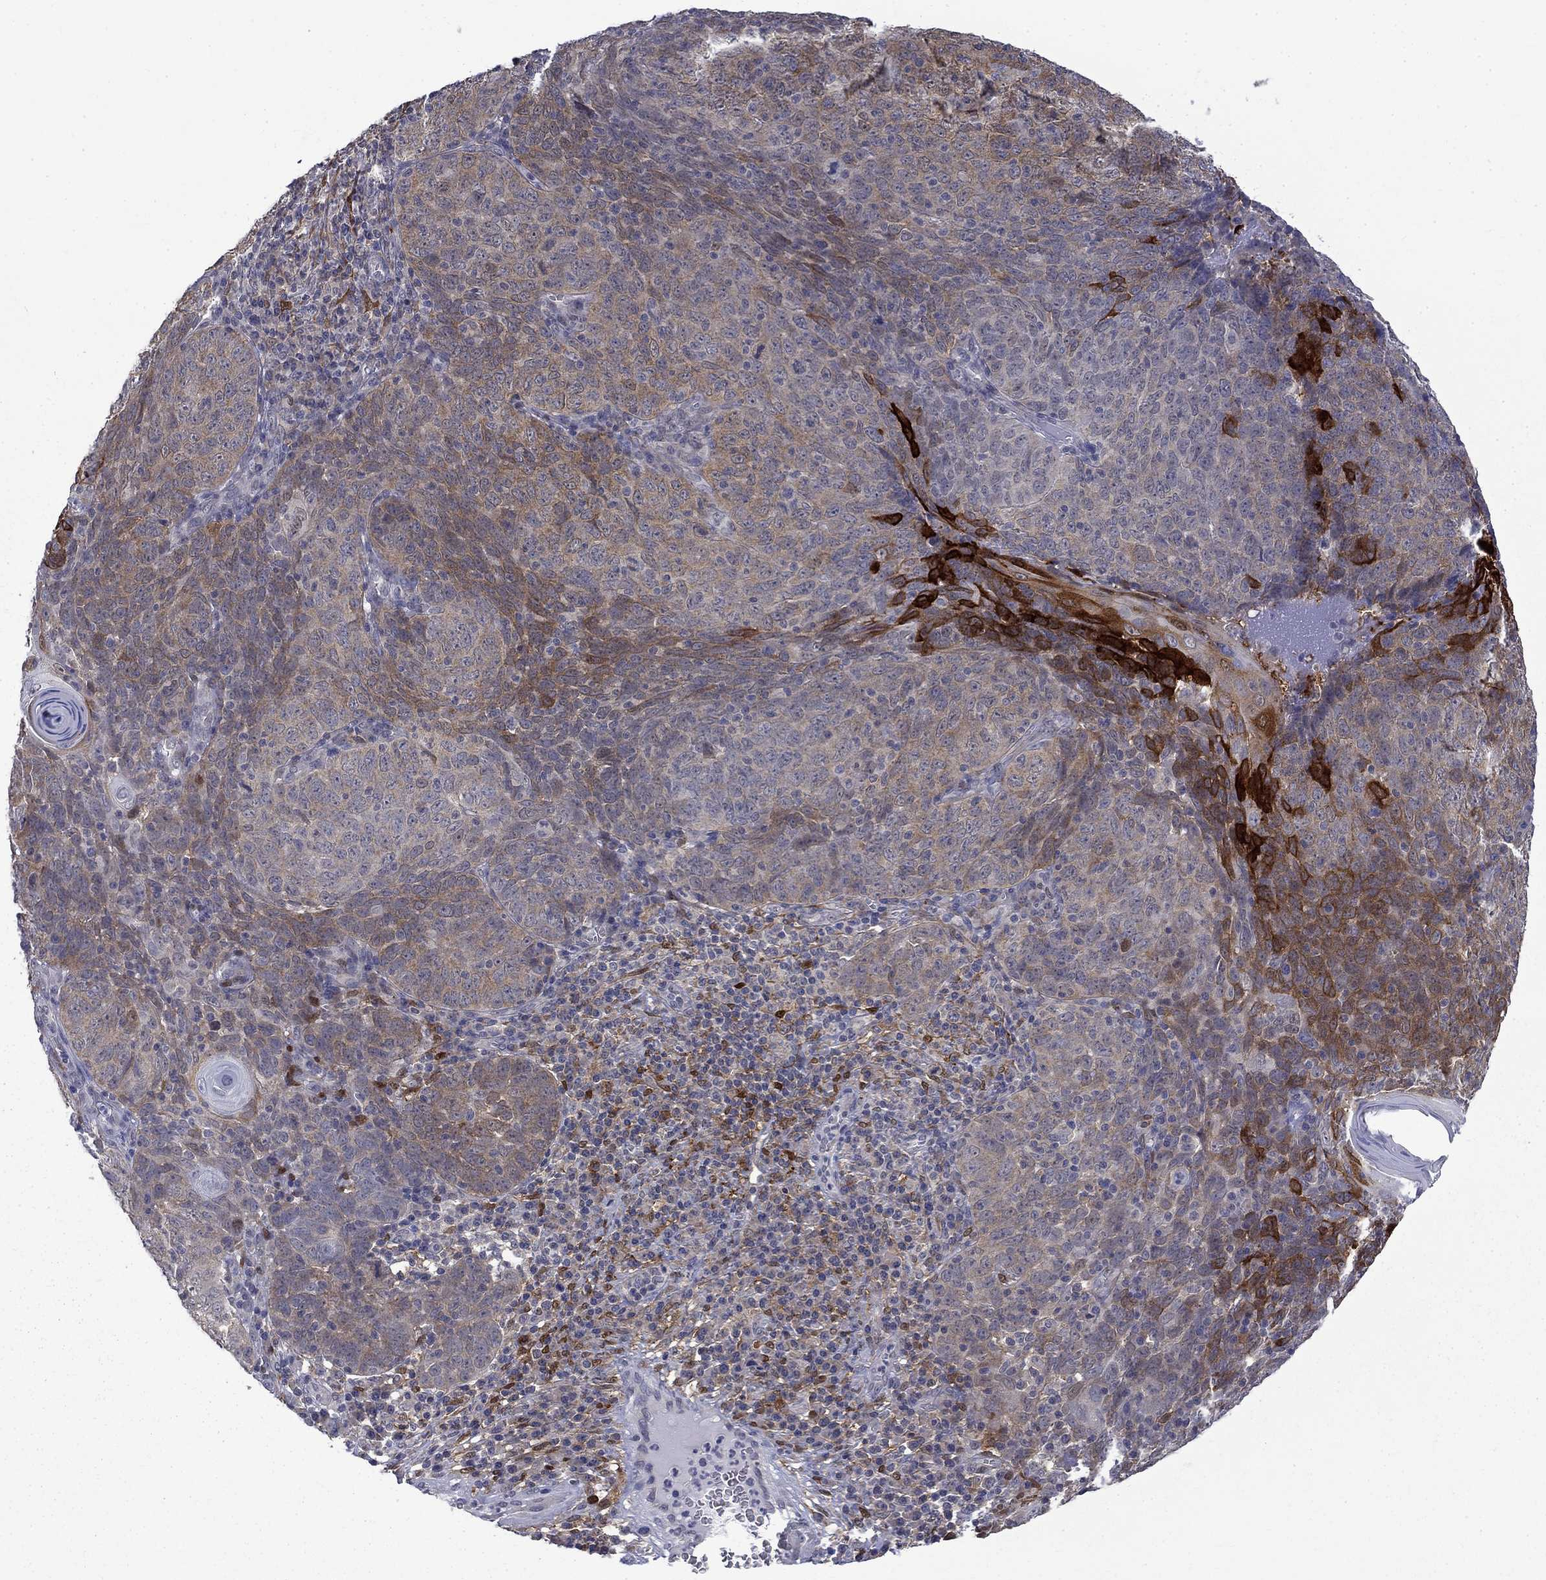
{"staining": {"intensity": "strong", "quantity": "<25%", "location": "cytoplasmic/membranous"}, "tissue": "skin cancer", "cell_type": "Tumor cells", "image_type": "cancer", "snomed": [{"axis": "morphology", "description": "Squamous cell carcinoma, NOS"}, {"axis": "topography", "description": "Skin"}, {"axis": "topography", "description": "Anal"}], "caption": "A medium amount of strong cytoplasmic/membranous expression is seen in about <25% of tumor cells in skin cancer tissue. (DAB (3,3'-diaminobenzidine) IHC with brightfield microscopy, high magnification).", "gene": "PCBP3", "patient": {"sex": "female", "age": 51}}